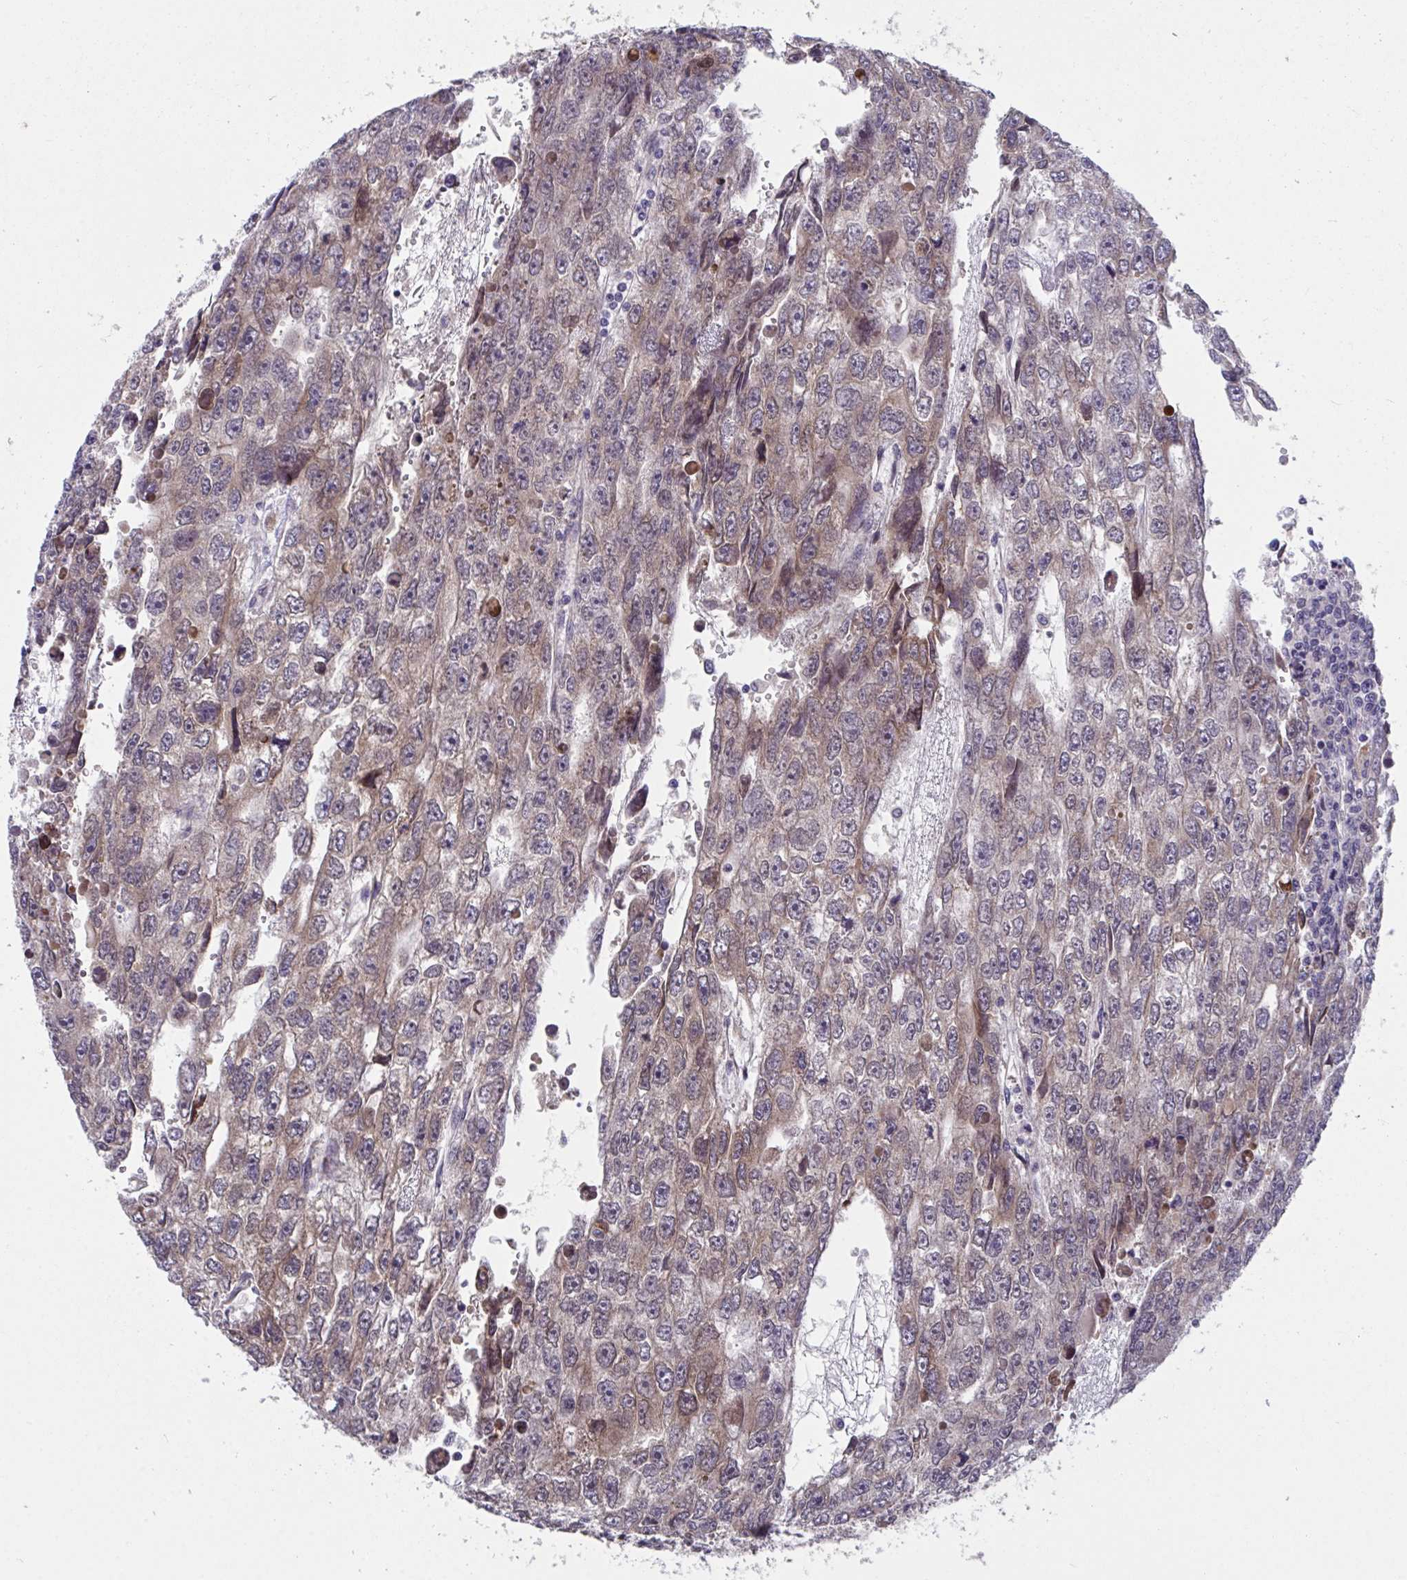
{"staining": {"intensity": "moderate", "quantity": ">75%", "location": "cytoplasmic/membranous"}, "tissue": "testis cancer", "cell_type": "Tumor cells", "image_type": "cancer", "snomed": [{"axis": "morphology", "description": "Carcinoma, Embryonal, NOS"}, {"axis": "topography", "description": "Testis"}], "caption": "DAB immunohistochemical staining of human testis cancer displays moderate cytoplasmic/membranous protein positivity in approximately >75% of tumor cells.", "gene": "SUSD4", "patient": {"sex": "male", "age": 20}}